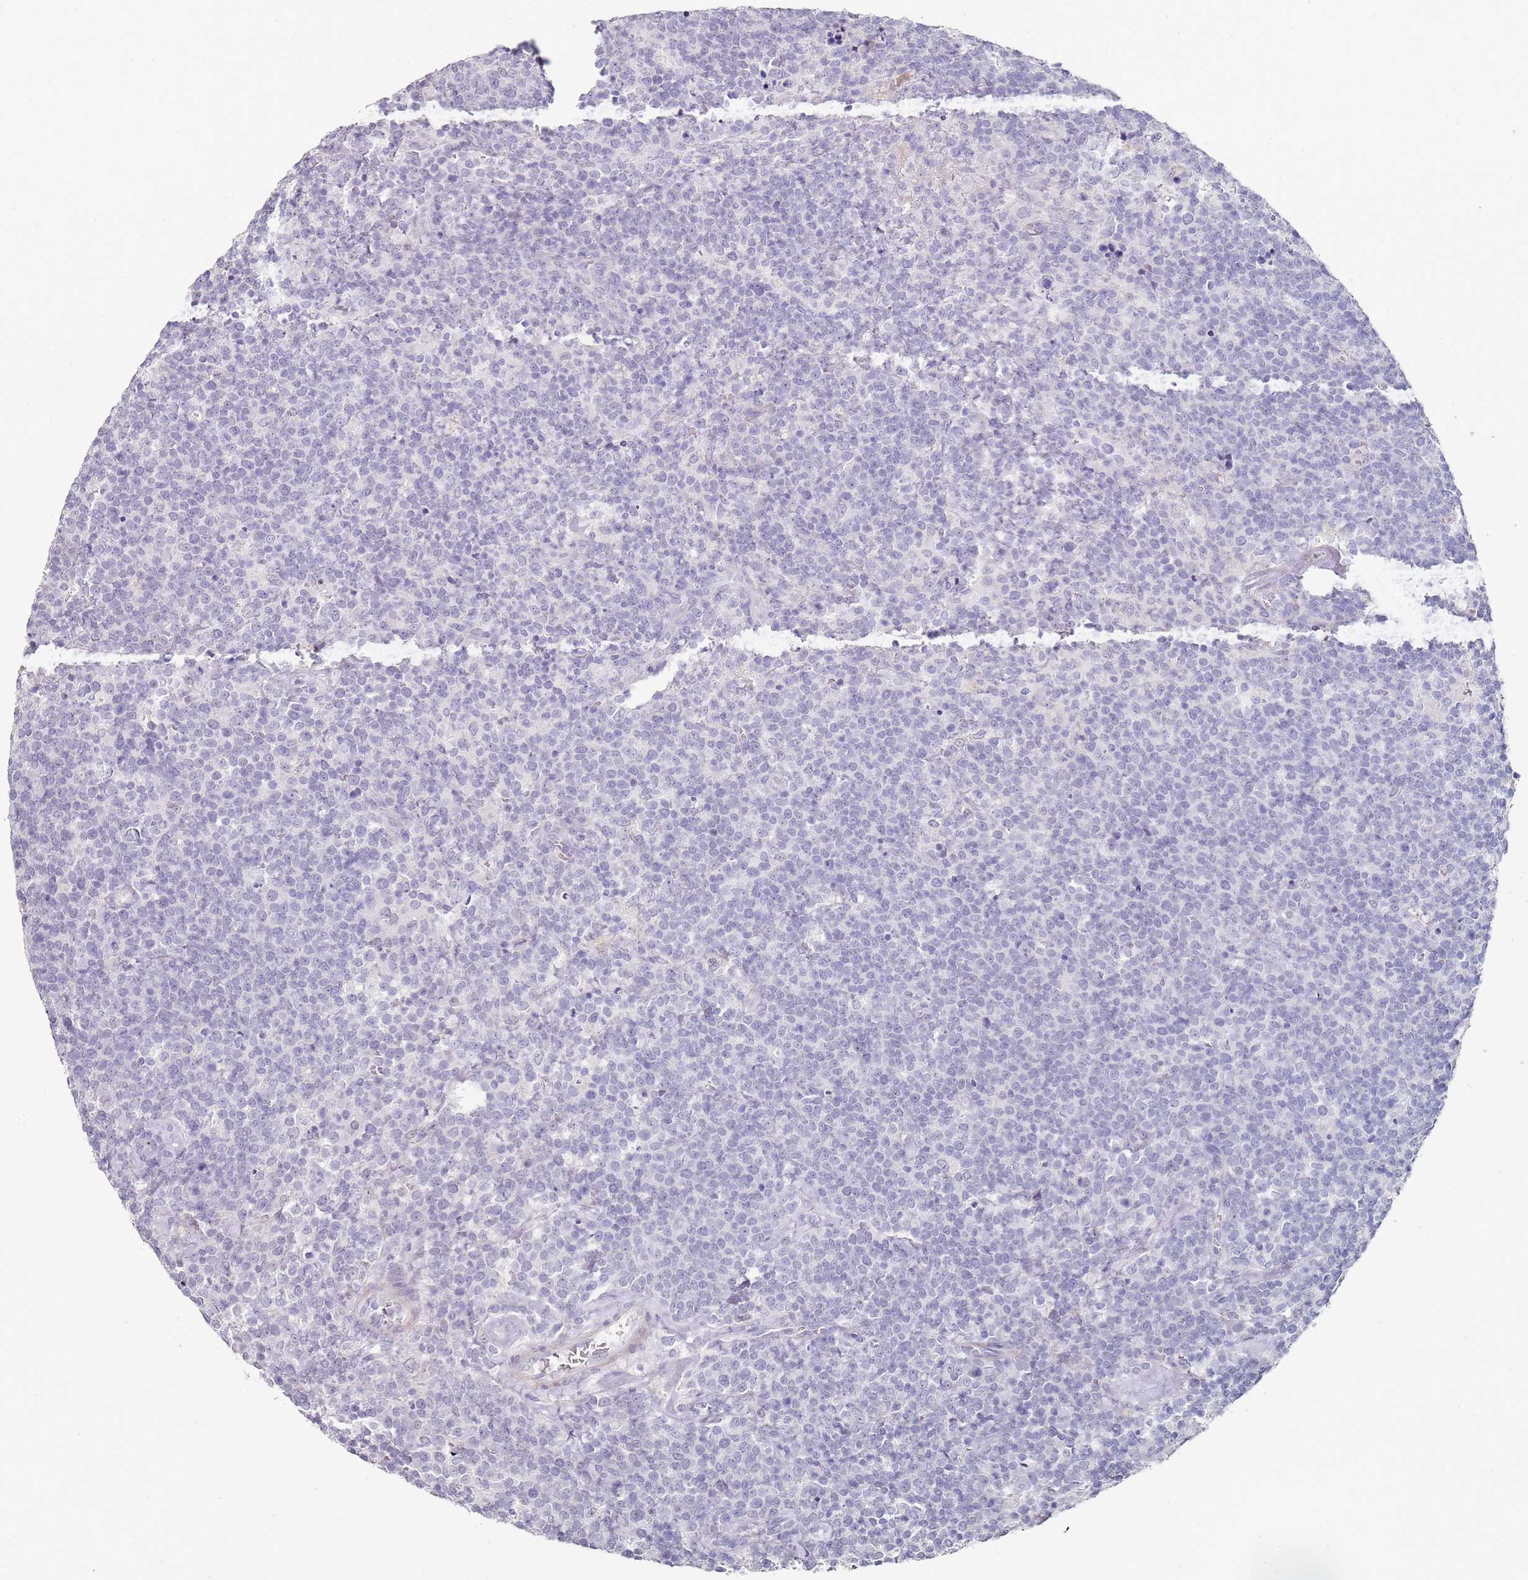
{"staining": {"intensity": "negative", "quantity": "none", "location": "none"}, "tissue": "lymphoma", "cell_type": "Tumor cells", "image_type": "cancer", "snomed": [{"axis": "morphology", "description": "Malignant lymphoma, non-Hodgkin's type, High grade"}, {"axis": "topography", "description": "Lymph node"}], "caption": "Tumor cells show no significant expression in lymphoma.", "gene": "DNAH11", "patient": {"sex": "male", "age": 61}}